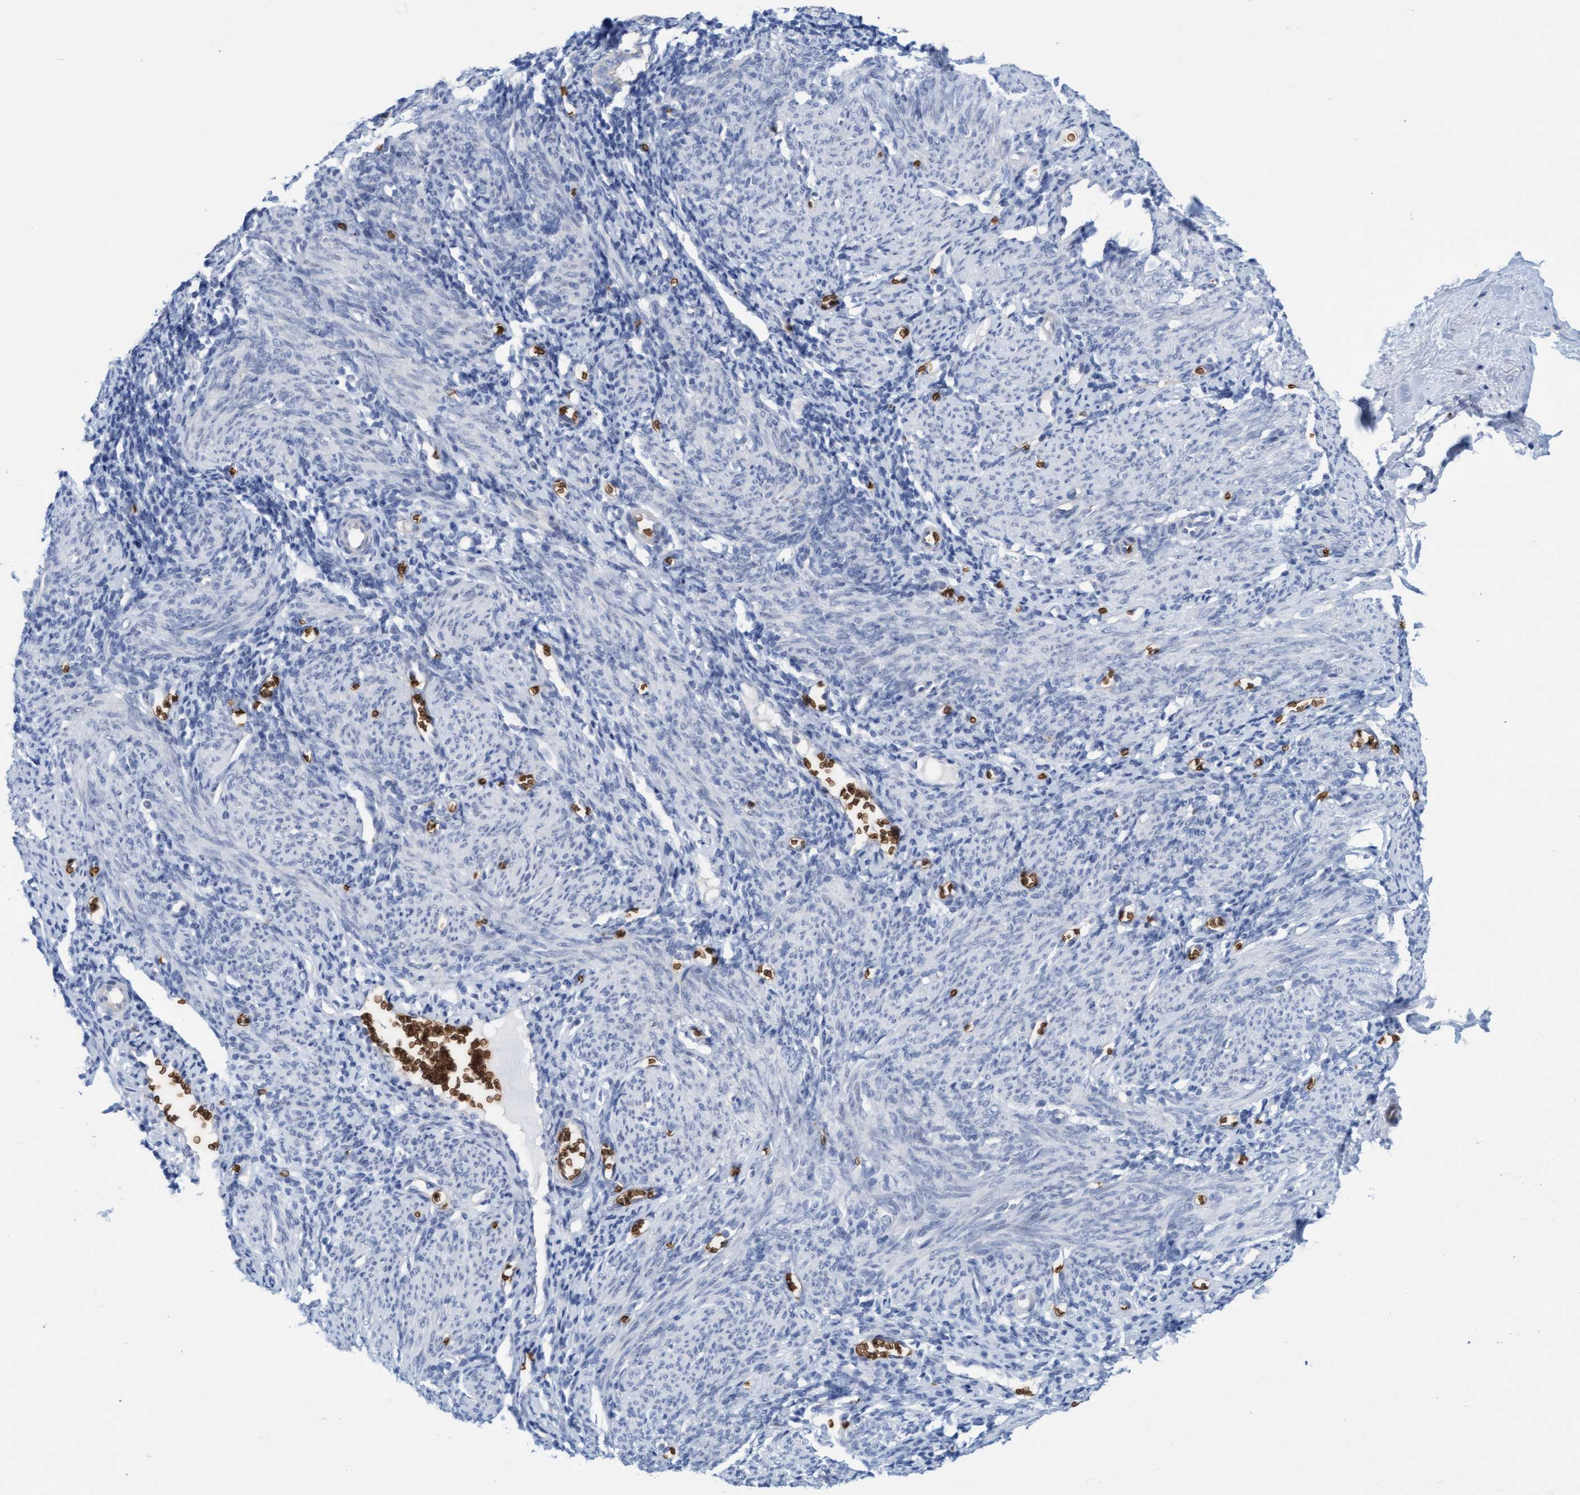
{"staining": {"intensity": "negative", "quantity": "none", "location": "none"}, "tissue": "endometrium", "cell_type": "Cells in endometrial stroma", "image_type": "normal", "snomed": [{"axis": "morphology", "description": "Normal tissue, NOS"}, {"axis": "morphology", "description": "Adenocarcinoma, NOS"}, {"axis": "topography", "description": "Endometrium"}], "caption": "This is a micrograph of immunohistochemistry staining of benign endometrium, which shows no staining in cells in endometrial stroma.", "gene": "SPEM2", "patient": {"sex": "female", "age": 57}}